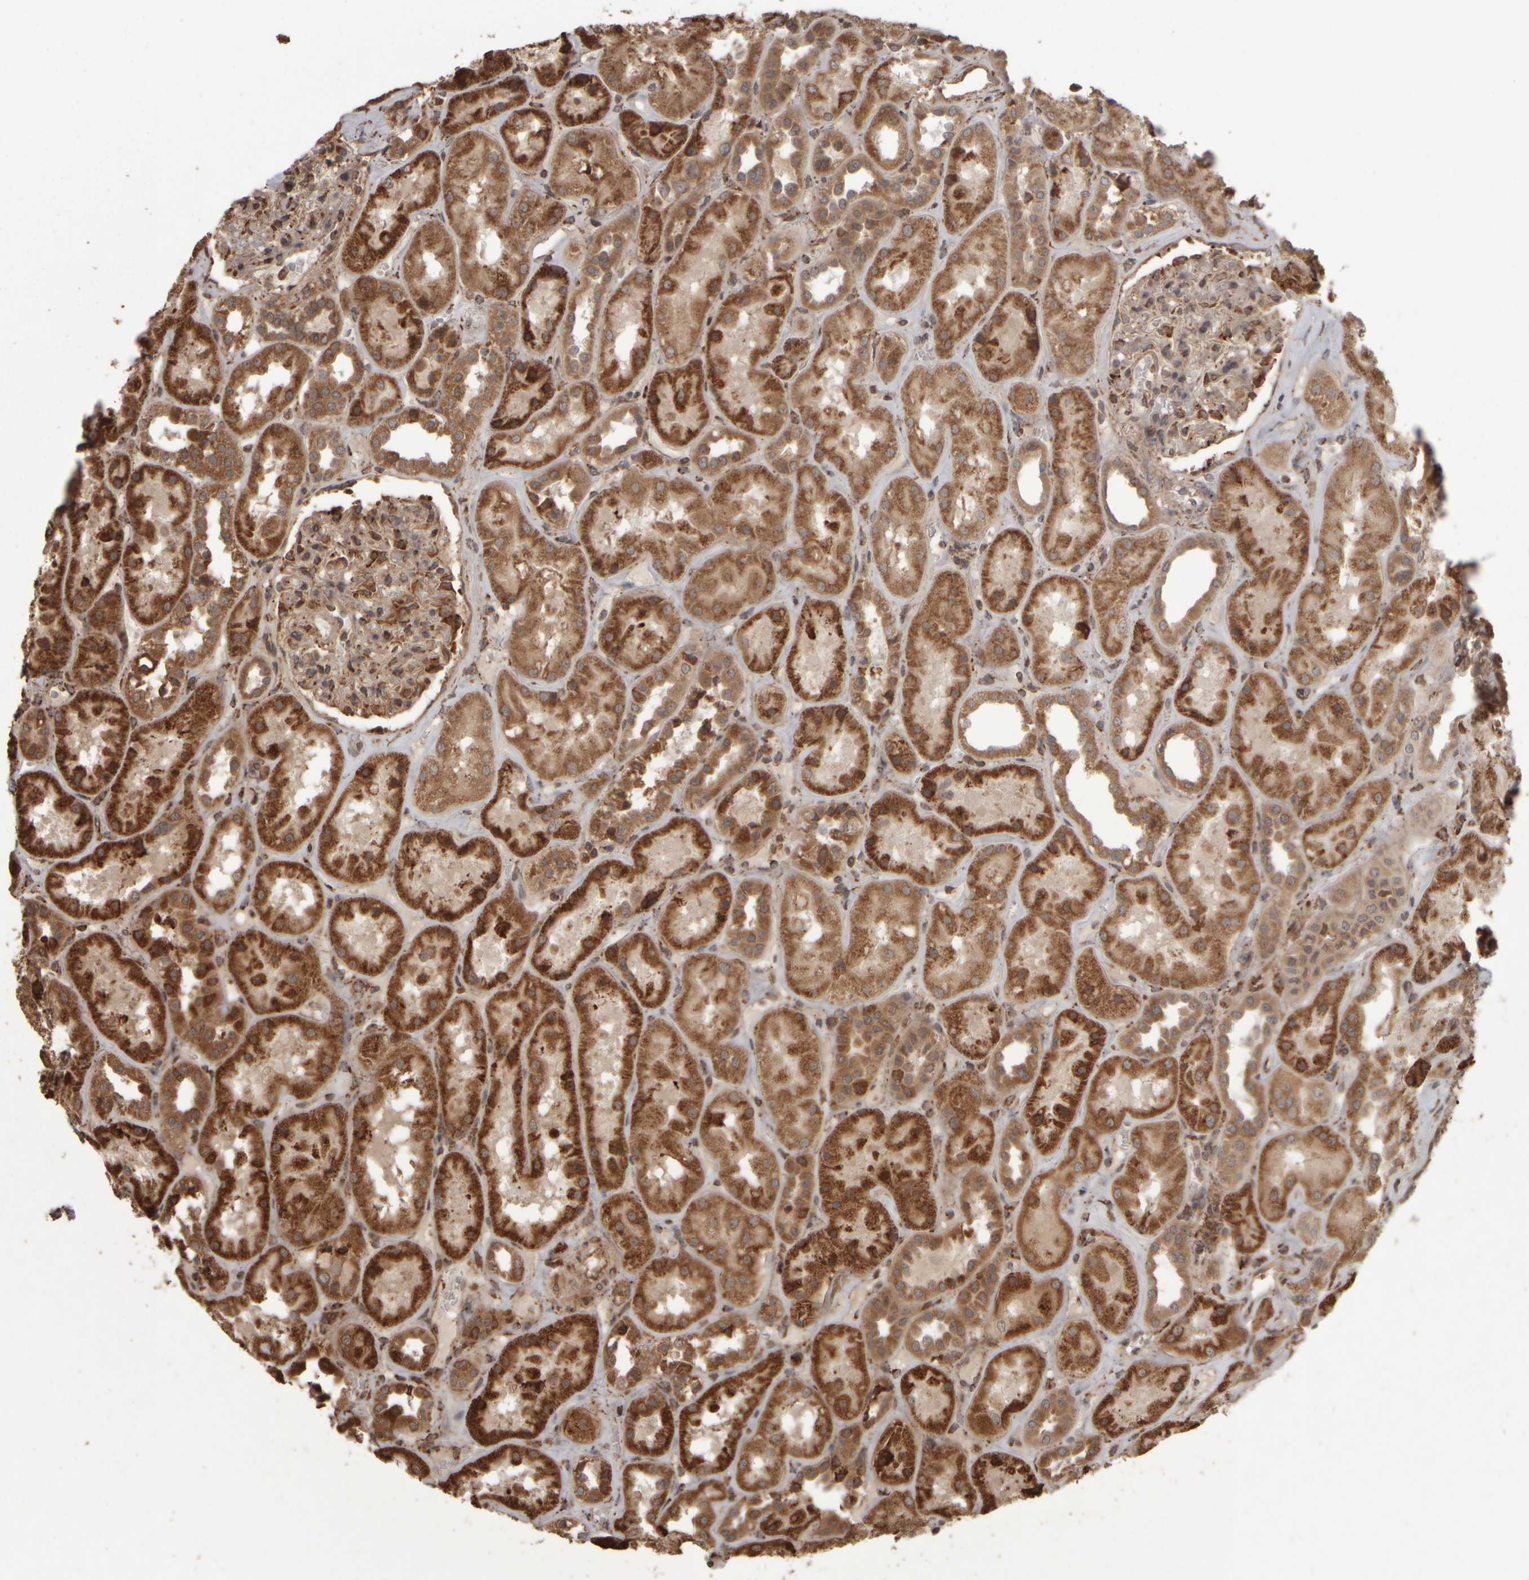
{"staining": {"intensity": "moderate", "quantity": ">75%", "location": "cytoplasmic/membranous"}, "tissue": "kidney", "cell_type": "Cells in glomeruli", "image_type": "normal", "snomed": [{"axis": "morphology", "description": "Normal tissue, NOS"}, {"axis": "topography", "description": "Kidney"}], "caption": "Immunohistochemical staining of unremarkable kidney displays >75% levels of moderate cytoplasmic/membranous protein staining in about >75% of cells in glomeruli. (DAB (3,3'-diaminobenzidine) IHC, brown staining for protein, blue staining for nuclei).", "gene": "AGBL3", "patient": {"sex": "male", "age": 70}}